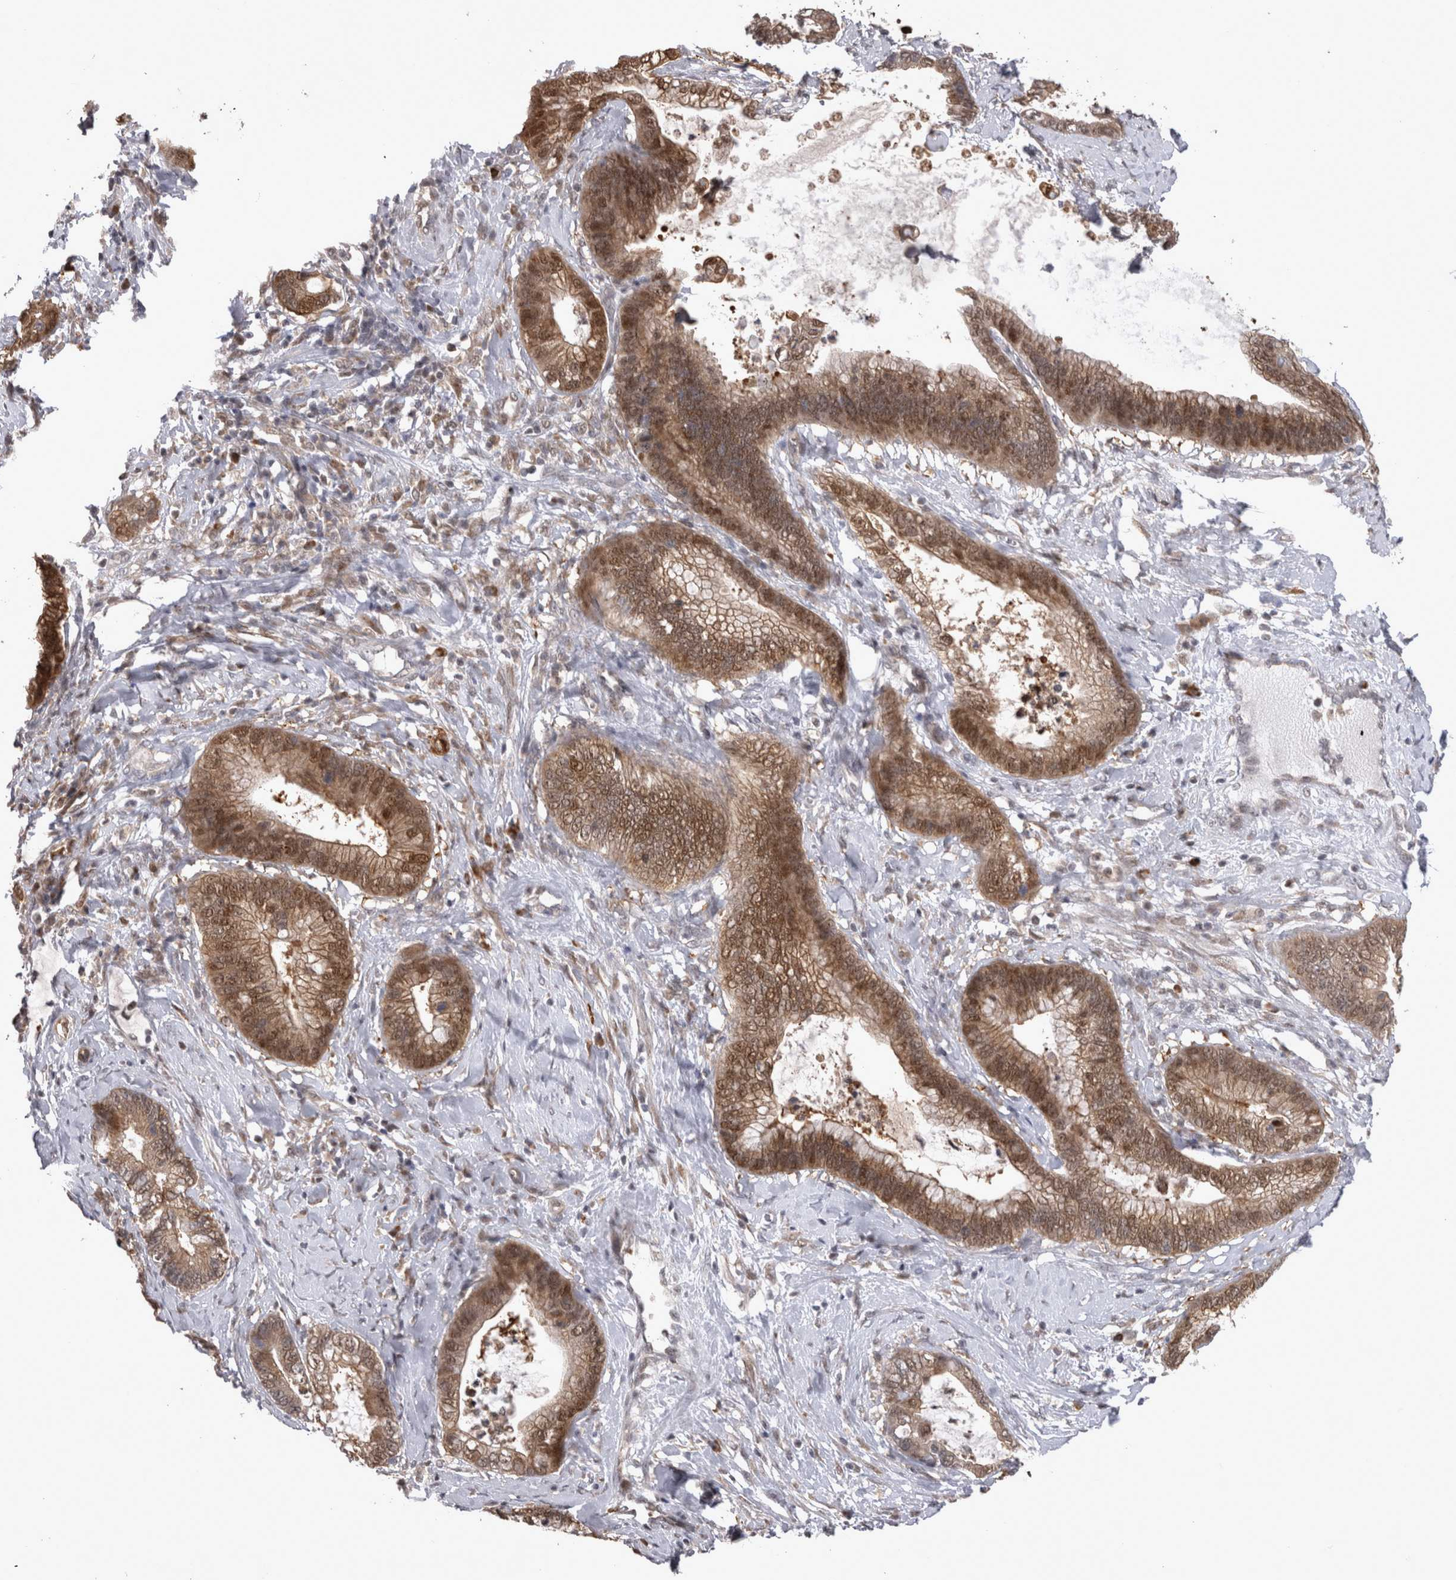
{"staining": {"intensity": "moderate", "quantity": ">75%", "location": "cytoplasmic/membranous,nuclear"}, "tissue": "cervical cancer", "cell_type": "Tumor cells", "image_type": "cancer", "snomed": [{"axis": "morphology", "description": "Adenocarcinoma, NOS"}, {"axis": "topography", "description": "Cervix"}], "caption": "This micrograph reveals immunohistochemistry (IHC) staining of cervical cancer (adenocarcinoma), with medium moderate cytoplasmic/membranous and nuclear staining in about >75% of tumor cells.", "gene": "CHIC2", "patient": {"sex": "female", "age": 44}}